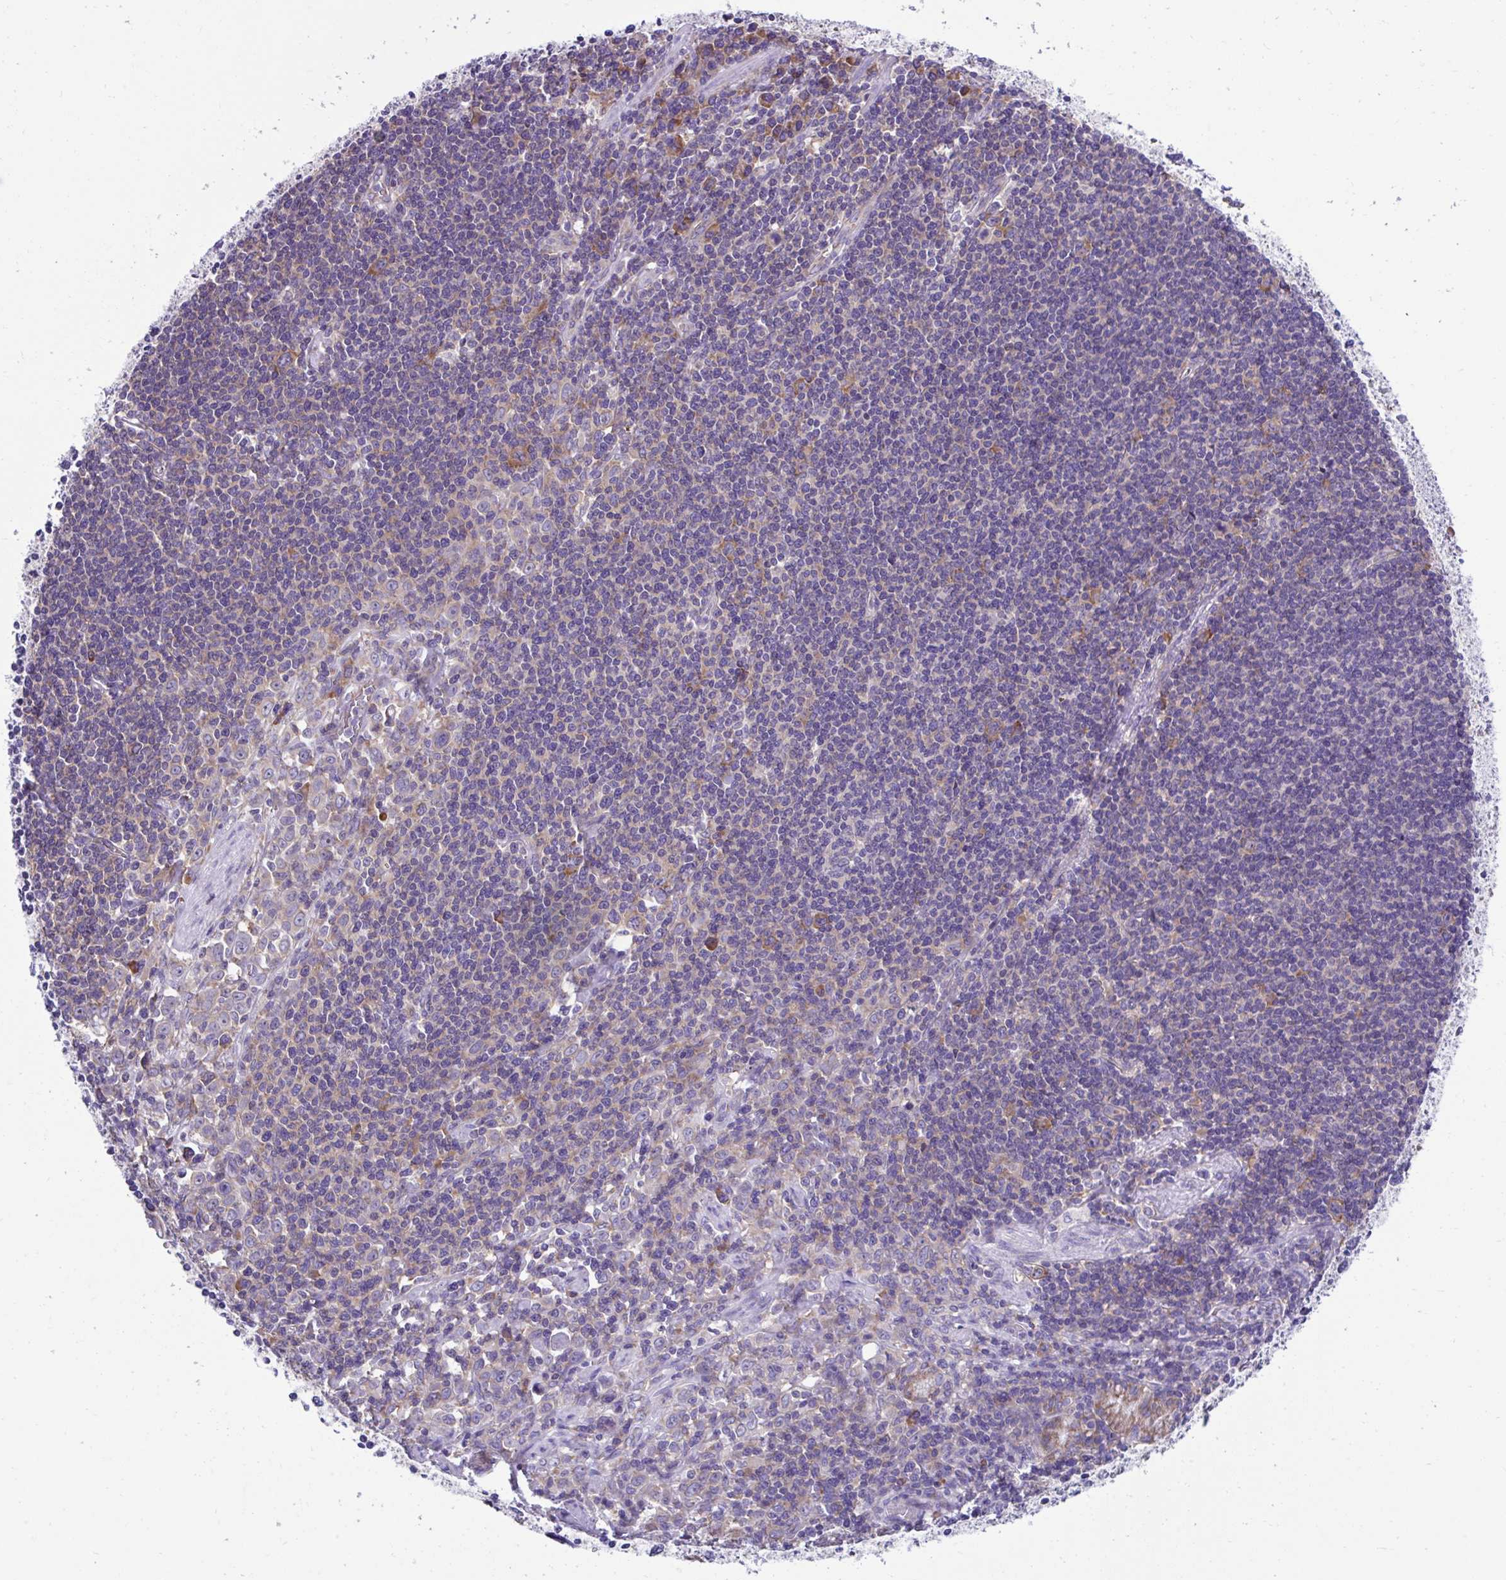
{"staining": {"intensity": "weak", "quantity": "25%-75%", "location": "cytoplasmic/membranous"}, "tissue": "stomach cancer", "cell_type": "Tumor cells", "image_type": "cancer", "snomed": [{"axis": "morphology", "description": "Adenocarcinoma, NOS"}, {"axis": "topography", "description": "Stomach, upper"}], "caption": "A histopathology image of human adenocarcinoma (stomach) stained for a protein shows weak cytoplasmic/membranous brown staining in tumor cells.", "gene": "RPL7", "patient": {"sex": "male", "age": 75}}